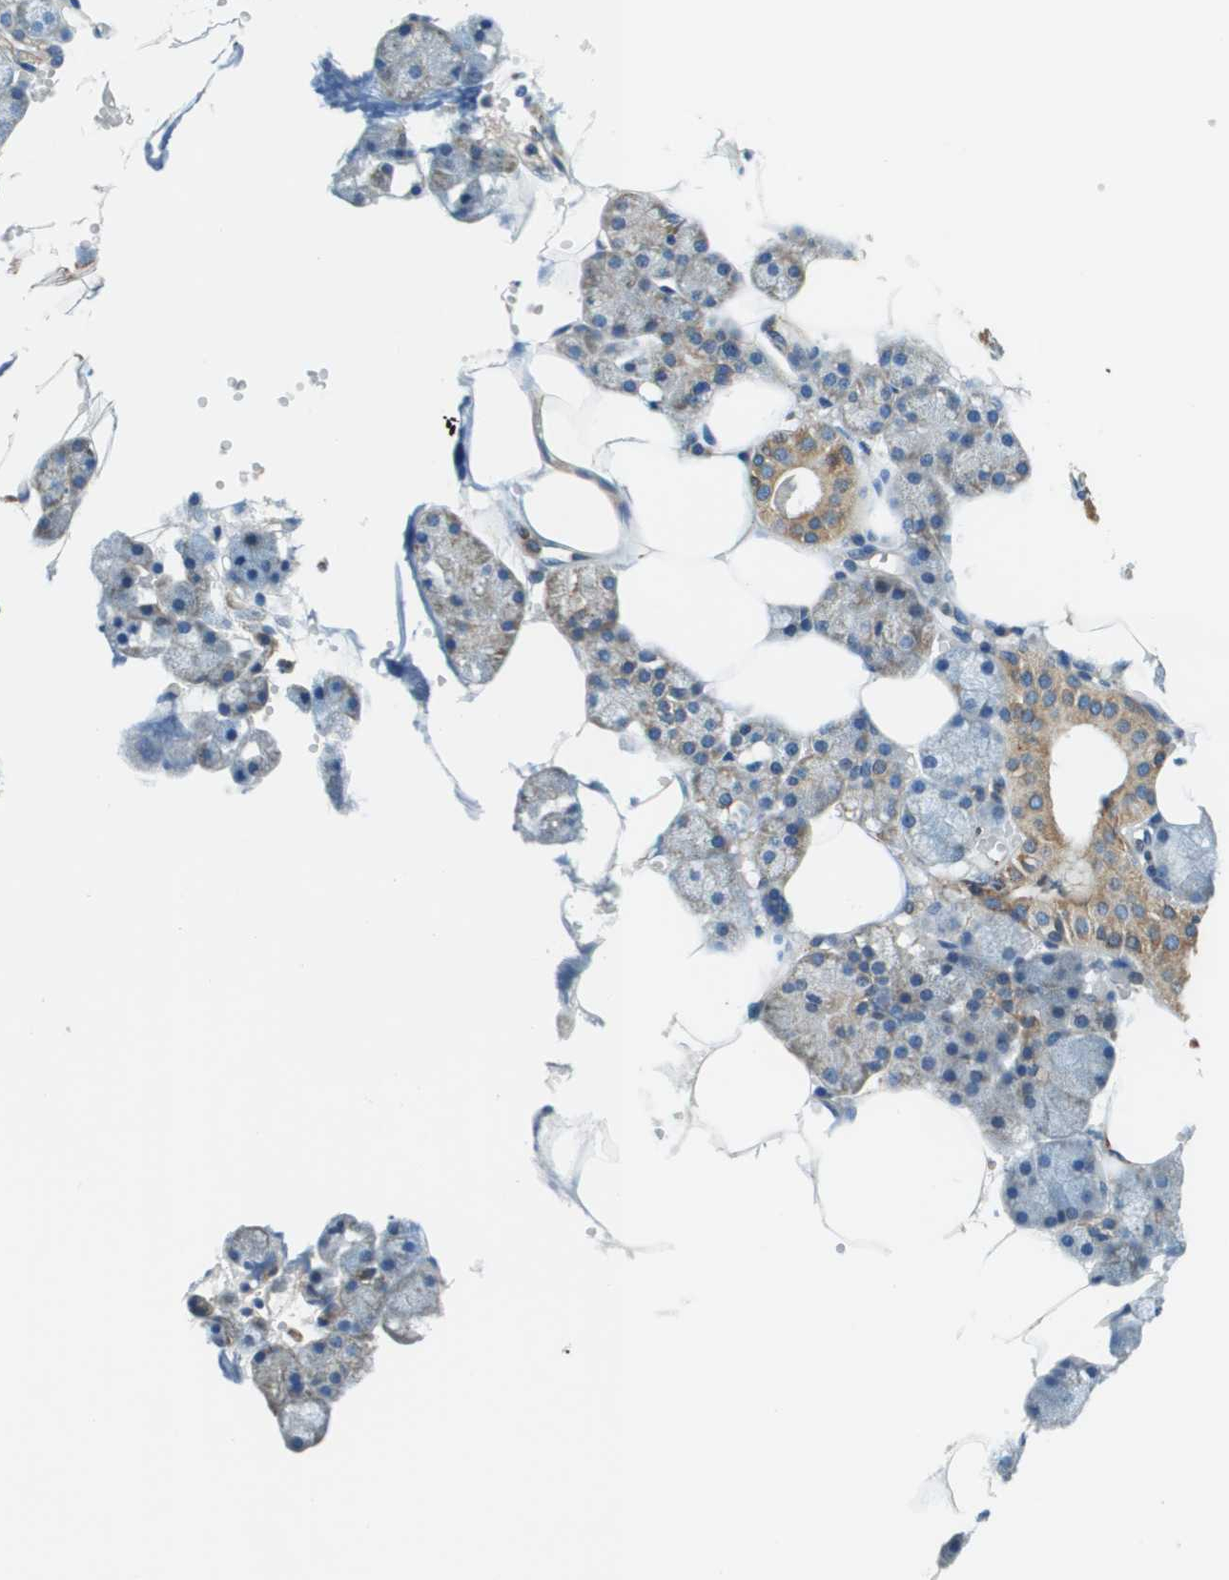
{"staining": {"intensity": "strong", "quantity": "25%-75%", "location": "cytoplasmic/membranous"}, "tissue": "salivary gland", "cell_type": "Glandular cells", "image_type": "normal", "snomed": [{"axis": "morphology", "description": "Normal tissue, NOS"}, {"axis": "topography", "description": "Salivary gland"}], "caption": "Unremarkable salivary gland exhibits strong cytoplasmic/membranous positivity in about 25%-75% of glandular cells.", "gene": "CNPY3", "patient": {"sex": "male", "age": 62}}